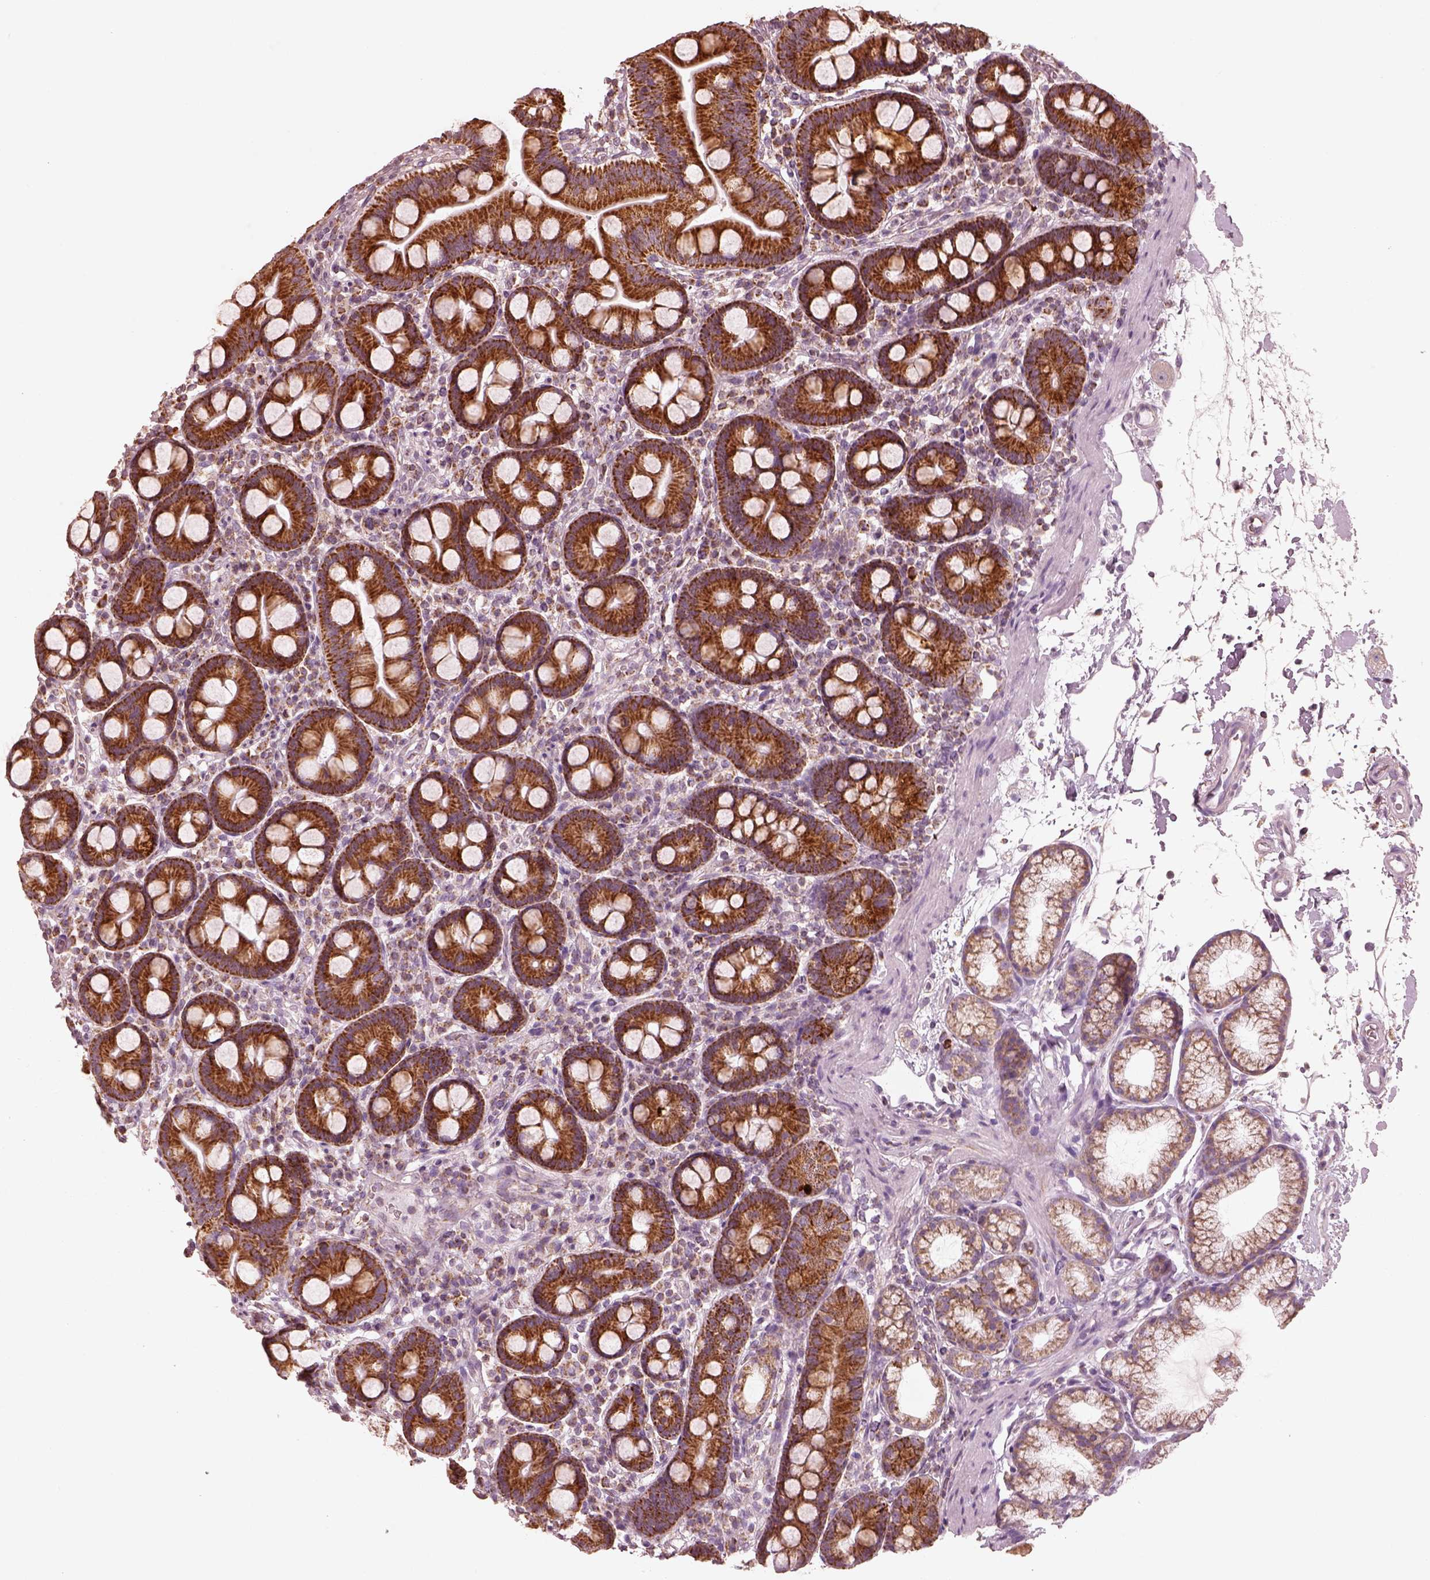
{"staining": {"intensity": "strong", "quantity": ">75%", "location": "cytoplasmic/membranous"}, "tissue": "duodenum", "cell_type": "Glandular cells", "image_type": "normal", "snomed": [{"axis": "morphology", "description": "Normal tissue, NOS"}, {"axis": "topography", "description": "Pancreas"}, {"axis": "topography", "description": "Duodenum"}], "caption": "Duodenum stained with DAB IHC exhibits high levels of strong cytoplasmic/membranous positivity in approximately >75% of glandular cells.", "gene": "ENTPD6", "patient": {"sex": "male", "age": 59}}